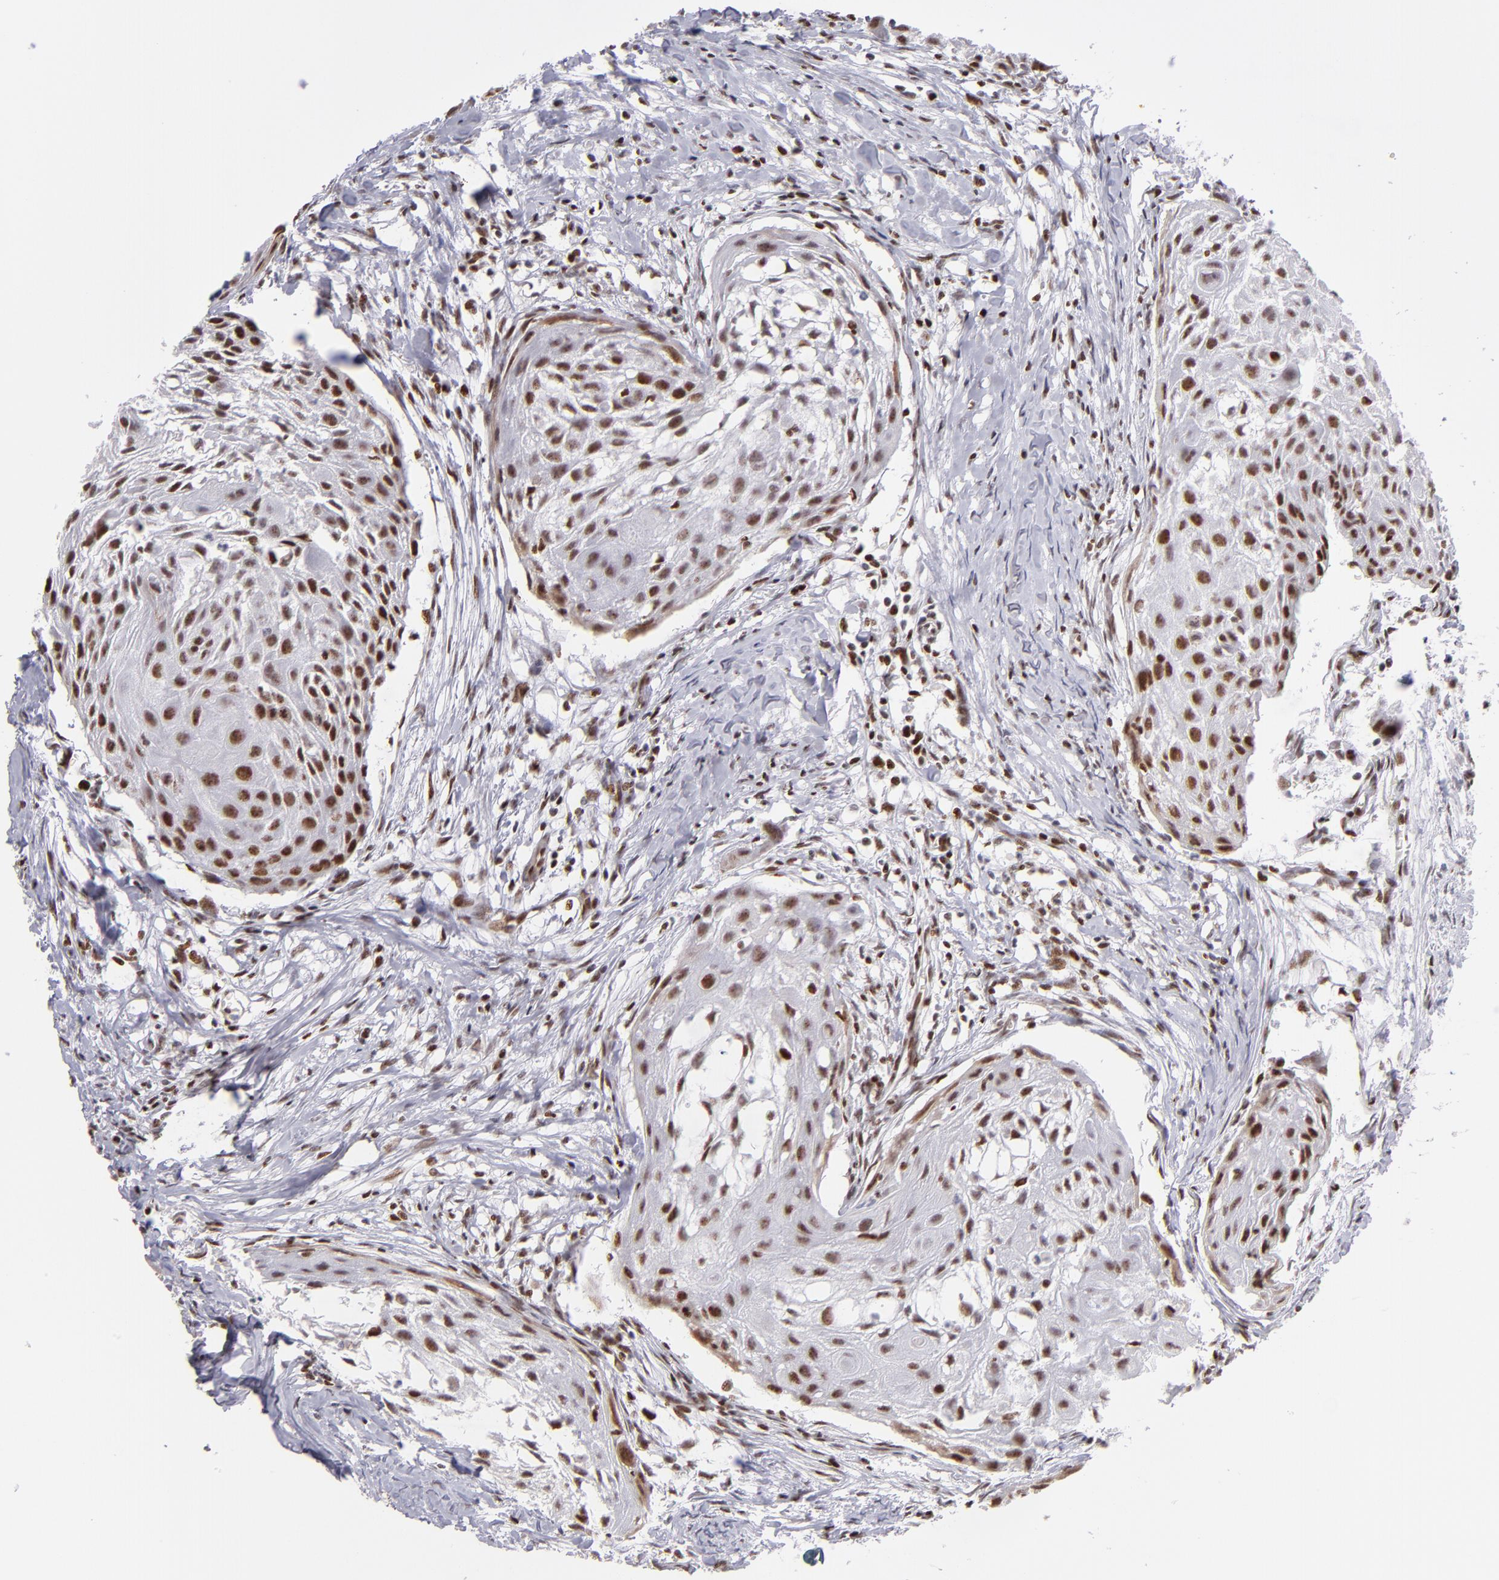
{"staining": {"intensity": "strong", "quantity": ">75%", "location": "nuclear"}, "tissue": "head and neck cancer", "cell_type": "Tumor cells", "image_type": "cancer", "snomed": [{"axis": "morphology", "description": "Squamous cell carcinoma, NOS"}, {"axis": "topography", "description": "Head-Neck"}], "caption": "Human head and neck cancer stained with a brown dye demonstrates strong nuclear positive expression in about >75% of tumor cells.", "gene": "POLA1", "patient": {"sex": "male", "age": 64}}